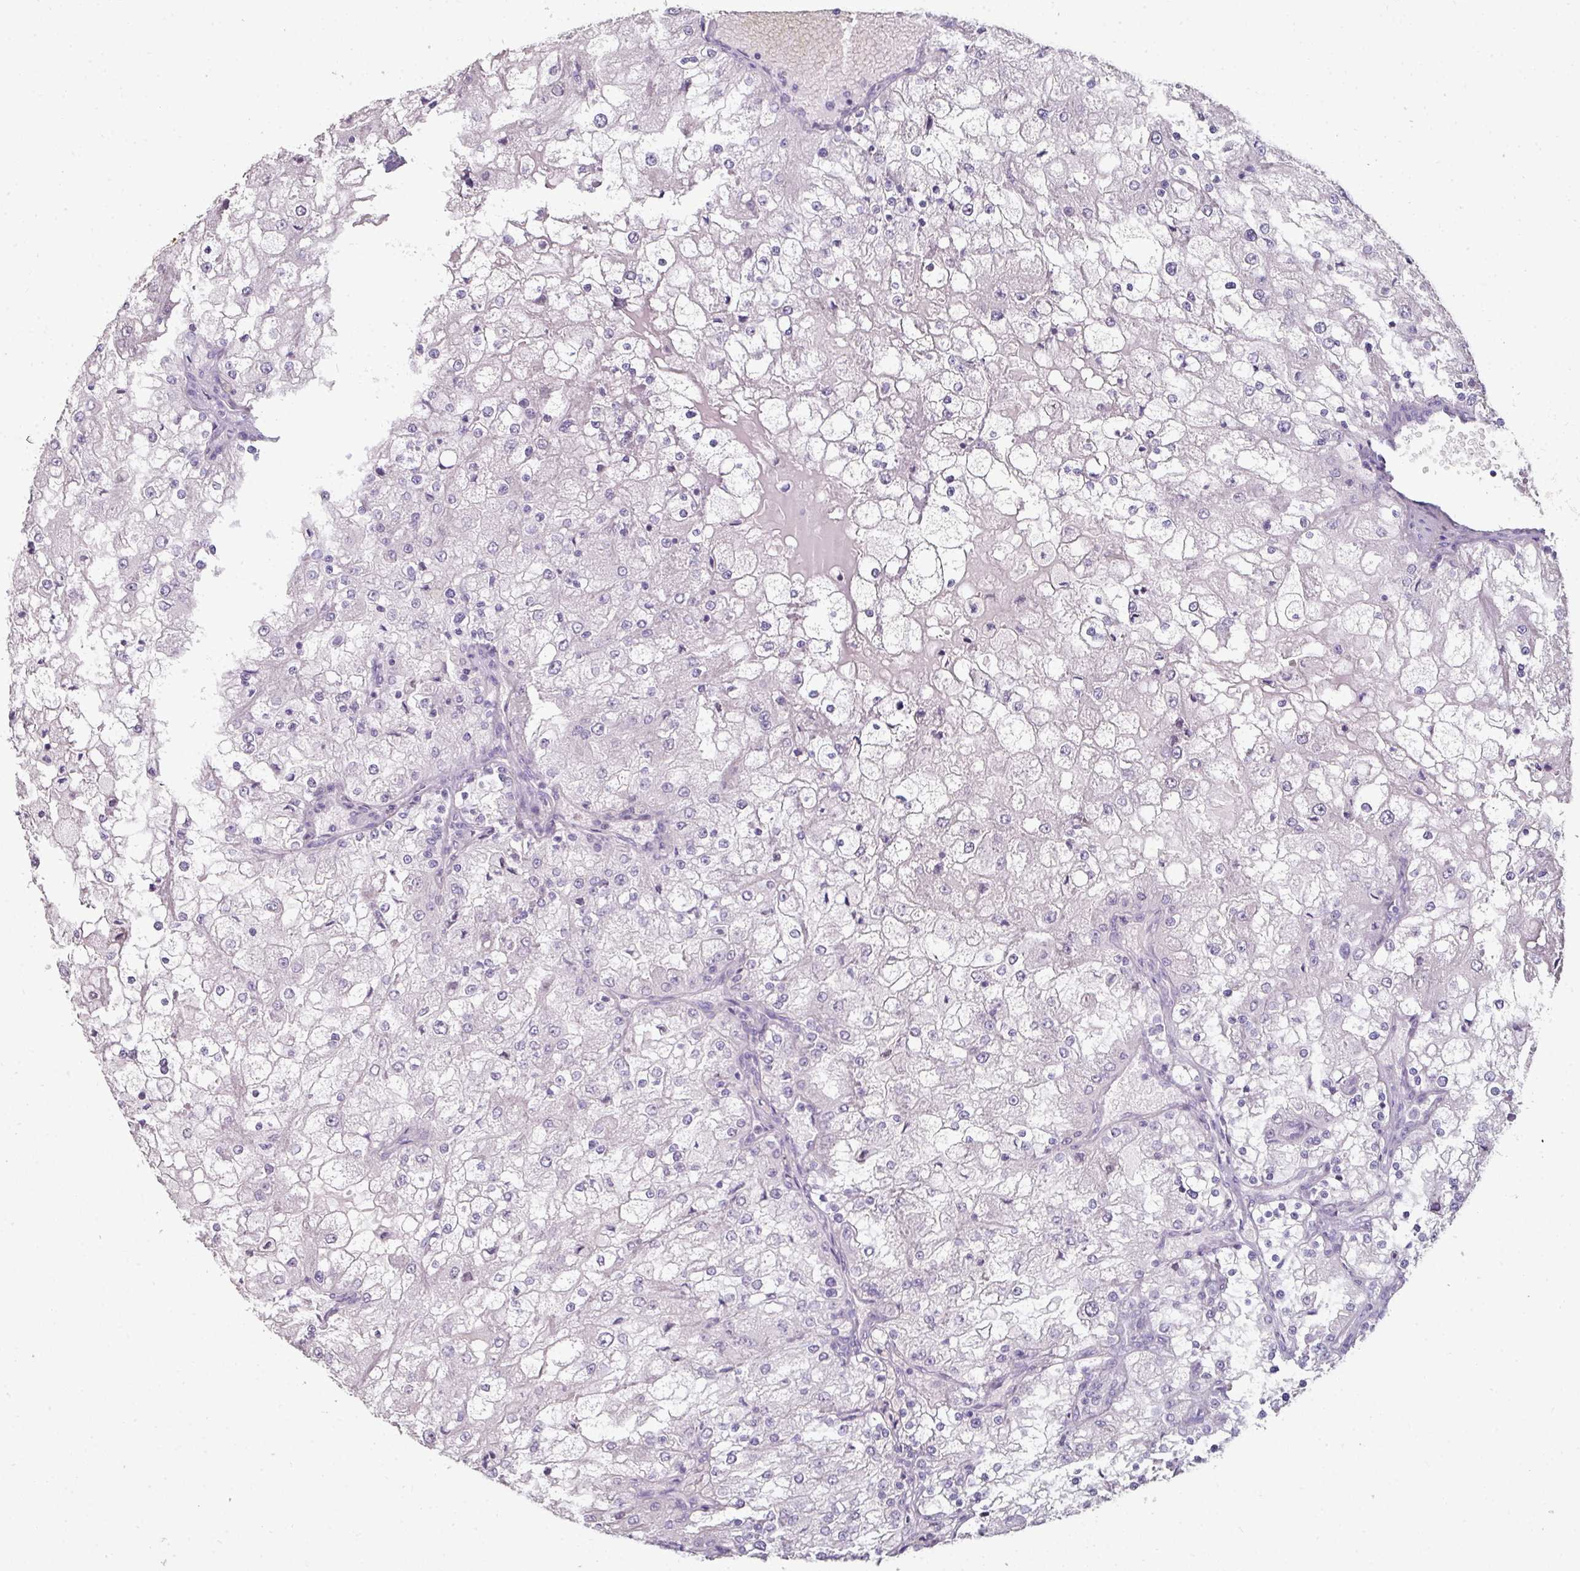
{"staining": {"intensity": "negative", "quantity": "none", "location": "none"}, "tissue": "renal cancer", "cell_type": "Tumor cells", "image_type": "cancer", "snomed": [{"axis": "morphology", "description": "Adenocarcinoma, NOS"}, {"axis": "topography", "description": "Kidney"}], "caption": "This micrograph is of renal cancer (adenocarcinoma) stained with immunohistochemistry (IHC) to label a protein in brown with the nuclei are counter-stained blue. There is no expression in tumor cells. Nuclei are stained in blue.", "gene": "GTF2H3", "patient": {"sex": "female", "age": 74}}